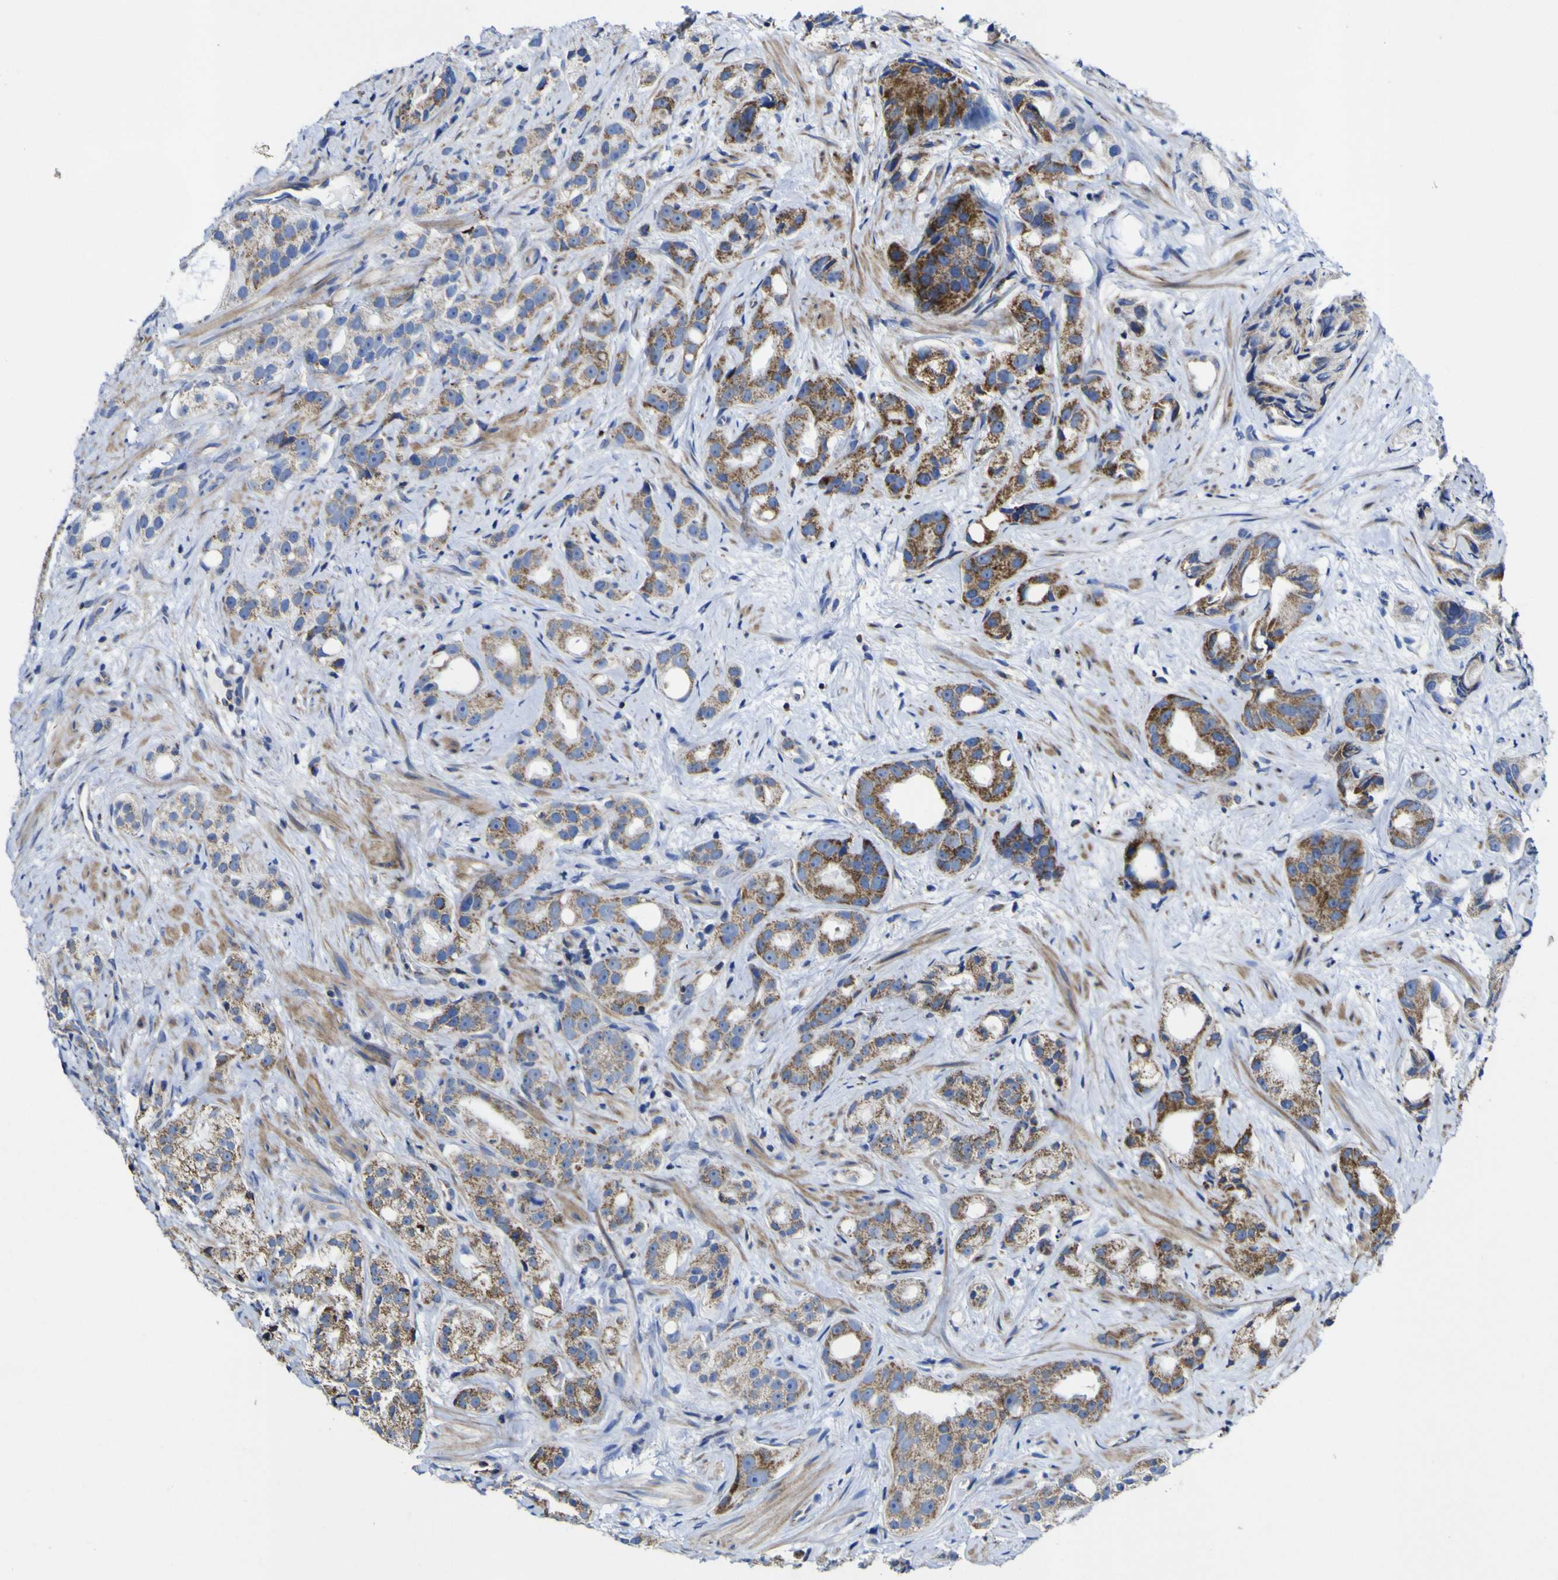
{"staining": {"intensity": "moderate", "quantity": ">75%", "location": "cytoplasmic/membranous"}, "tissue": "prostate cancer", "cell_type": "Tumor cells", "image_type": "cancer", "snomed": [{"axis": "morphology", "description": "Adenocarcinoma, Low grade"}, {"axis": "topography", "description": "Prostate"}], "caption": "Immunohistochemical staining of prostate adenocarcinoma (low-grade) displays medium levels of moderate cytoplasmic/membranous positivity in approximately >75% of tumor cells. (brown staining indicates protein expression, while blue staining denotes nuclei).", "gene": "CCDC90B", "patient": {"sex": "male", "age": 89}}